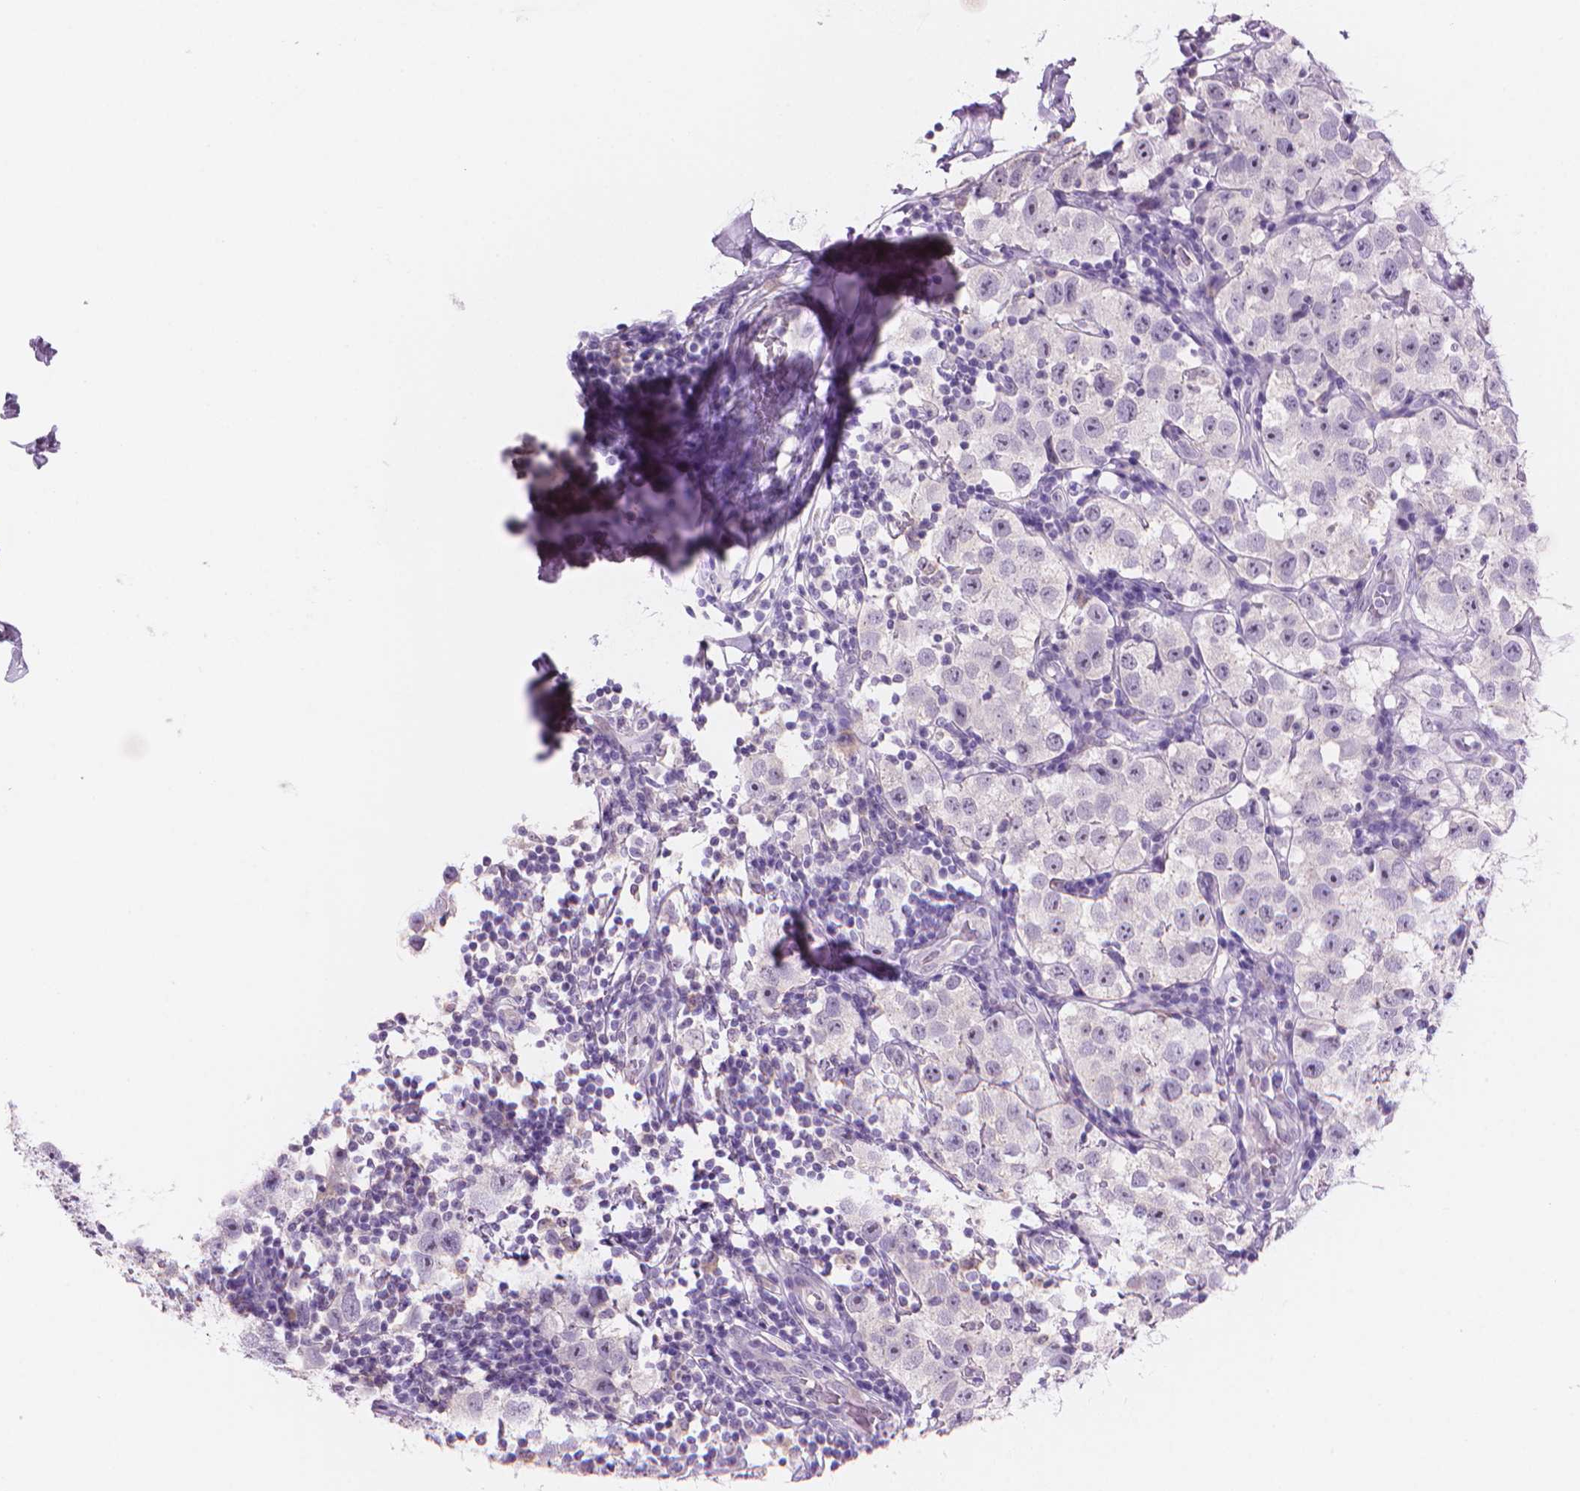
{"staining": {"intensity": "negative", "quantity": "none", "location": "none"}, "tissue": "testis cancer", "cell_type": "Tumor cells", "image_type": "cancer", "snomed": [{"axis": "morphology", "description": "Seminoma, NOS"}, {"axis": "topography", "description": "Testis"}], "caption": "The immunohistochemistry (IHC) micrograph has no significant positivity in tumor cells of seminoma (testis) tissue.", "gene": "ENSG00000187186", "patient": {"sex": "male", "age": 34}}